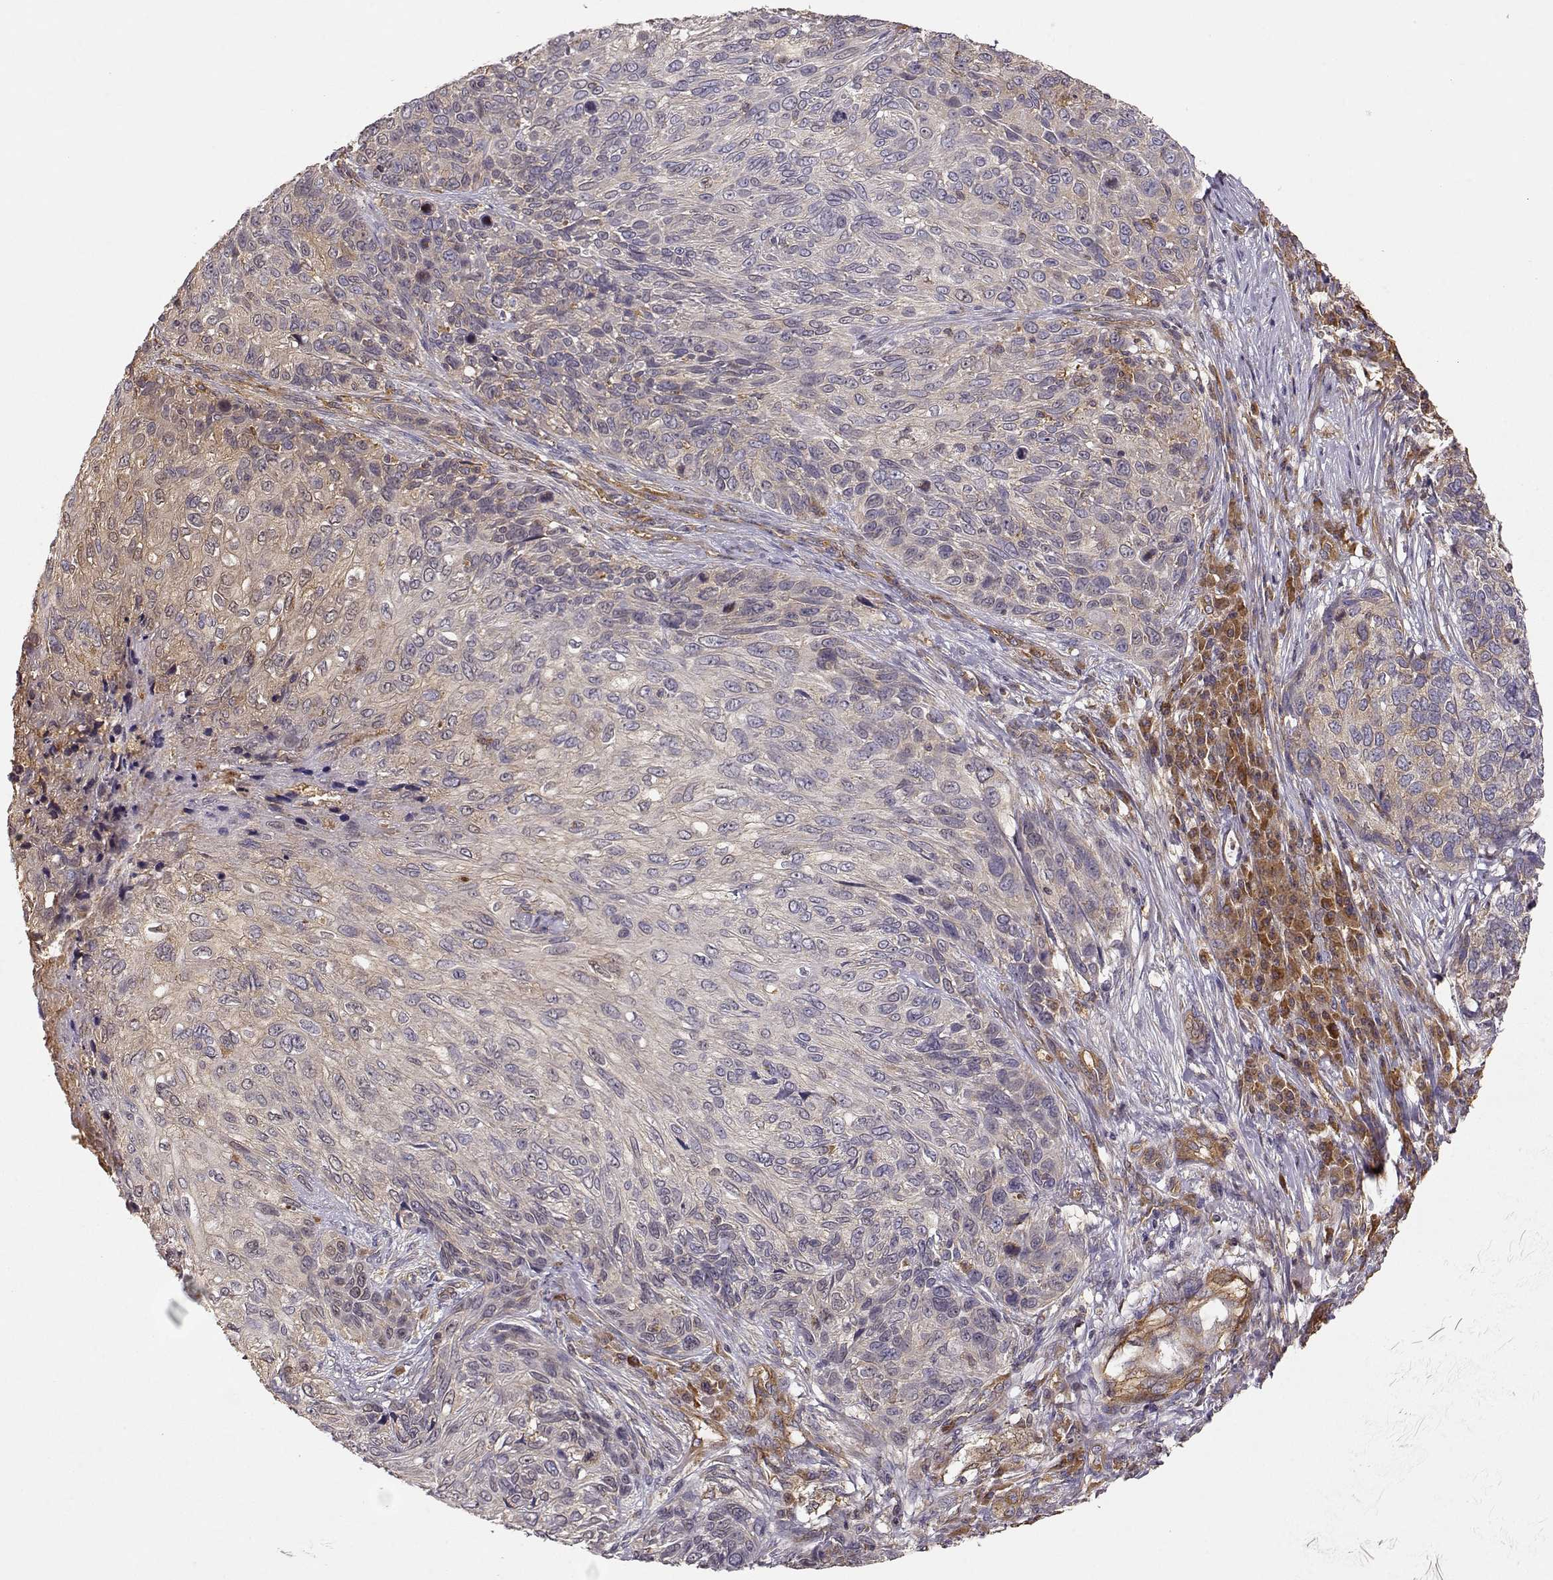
{"staining": {"intensity": "moderate", "quantity": "<25%", "location": "cytoplasmic/membranous"}, "tissue": "skin cancer", "cell_type": "Tumor cells", "image_type": "cancer", "snomed": [{"axis": "morphology", "description": "Squamous cell carcinoma, NOS"}, {"axis": "topography", "description": "Skin"}], "caption": "The micrograph shows a brown stain indicating the presence of a protein in the cytoplasmic/membranous of tumor cells in skin cancer.", "gene": "ARHGEF2", "patient": {"sex": "male", "age": 92}}